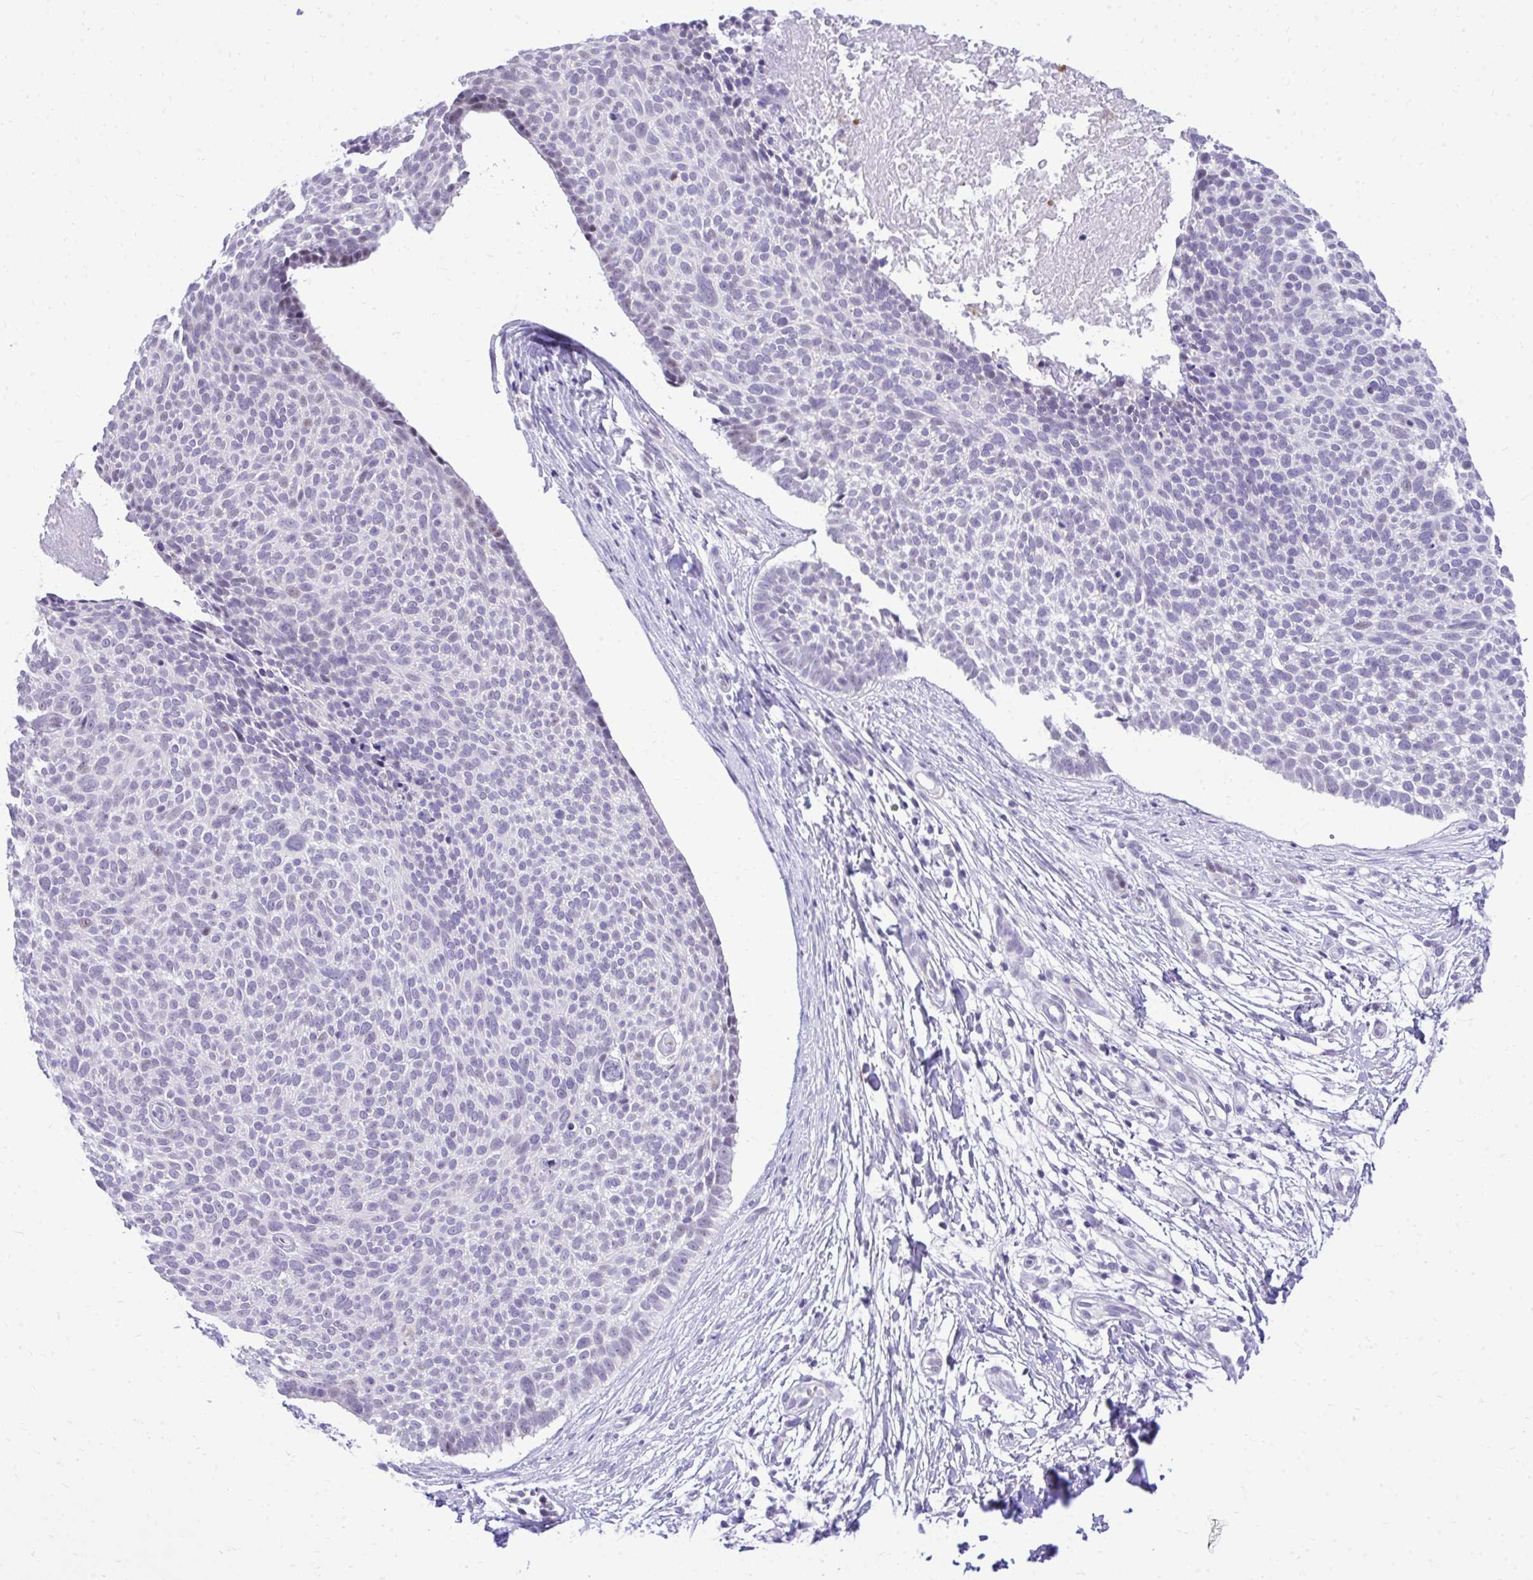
{"staining": {"intensity": "negative", "quantity": "none", "location": "none"}, "tissue": "skin cancer", "cell_type": "Tumor cells", "image_type": "cancer", "snomed": [{"axis": "morphology", "description": "Basal cell carcinoma"}, {"axis": "topography", "description": "Skin"}, {"axis": "topography", "description": "Skin of back"}], "caption": "Skin cancer was stained to show a protein in brown. There is no significant expression in tumor cells. (DAB (3,3'-diaminobenzidine) immunohistochemistry with hematoxylin counter stain).", "gene": "EID3", "patient": {"sex": "male", "age": 81}}